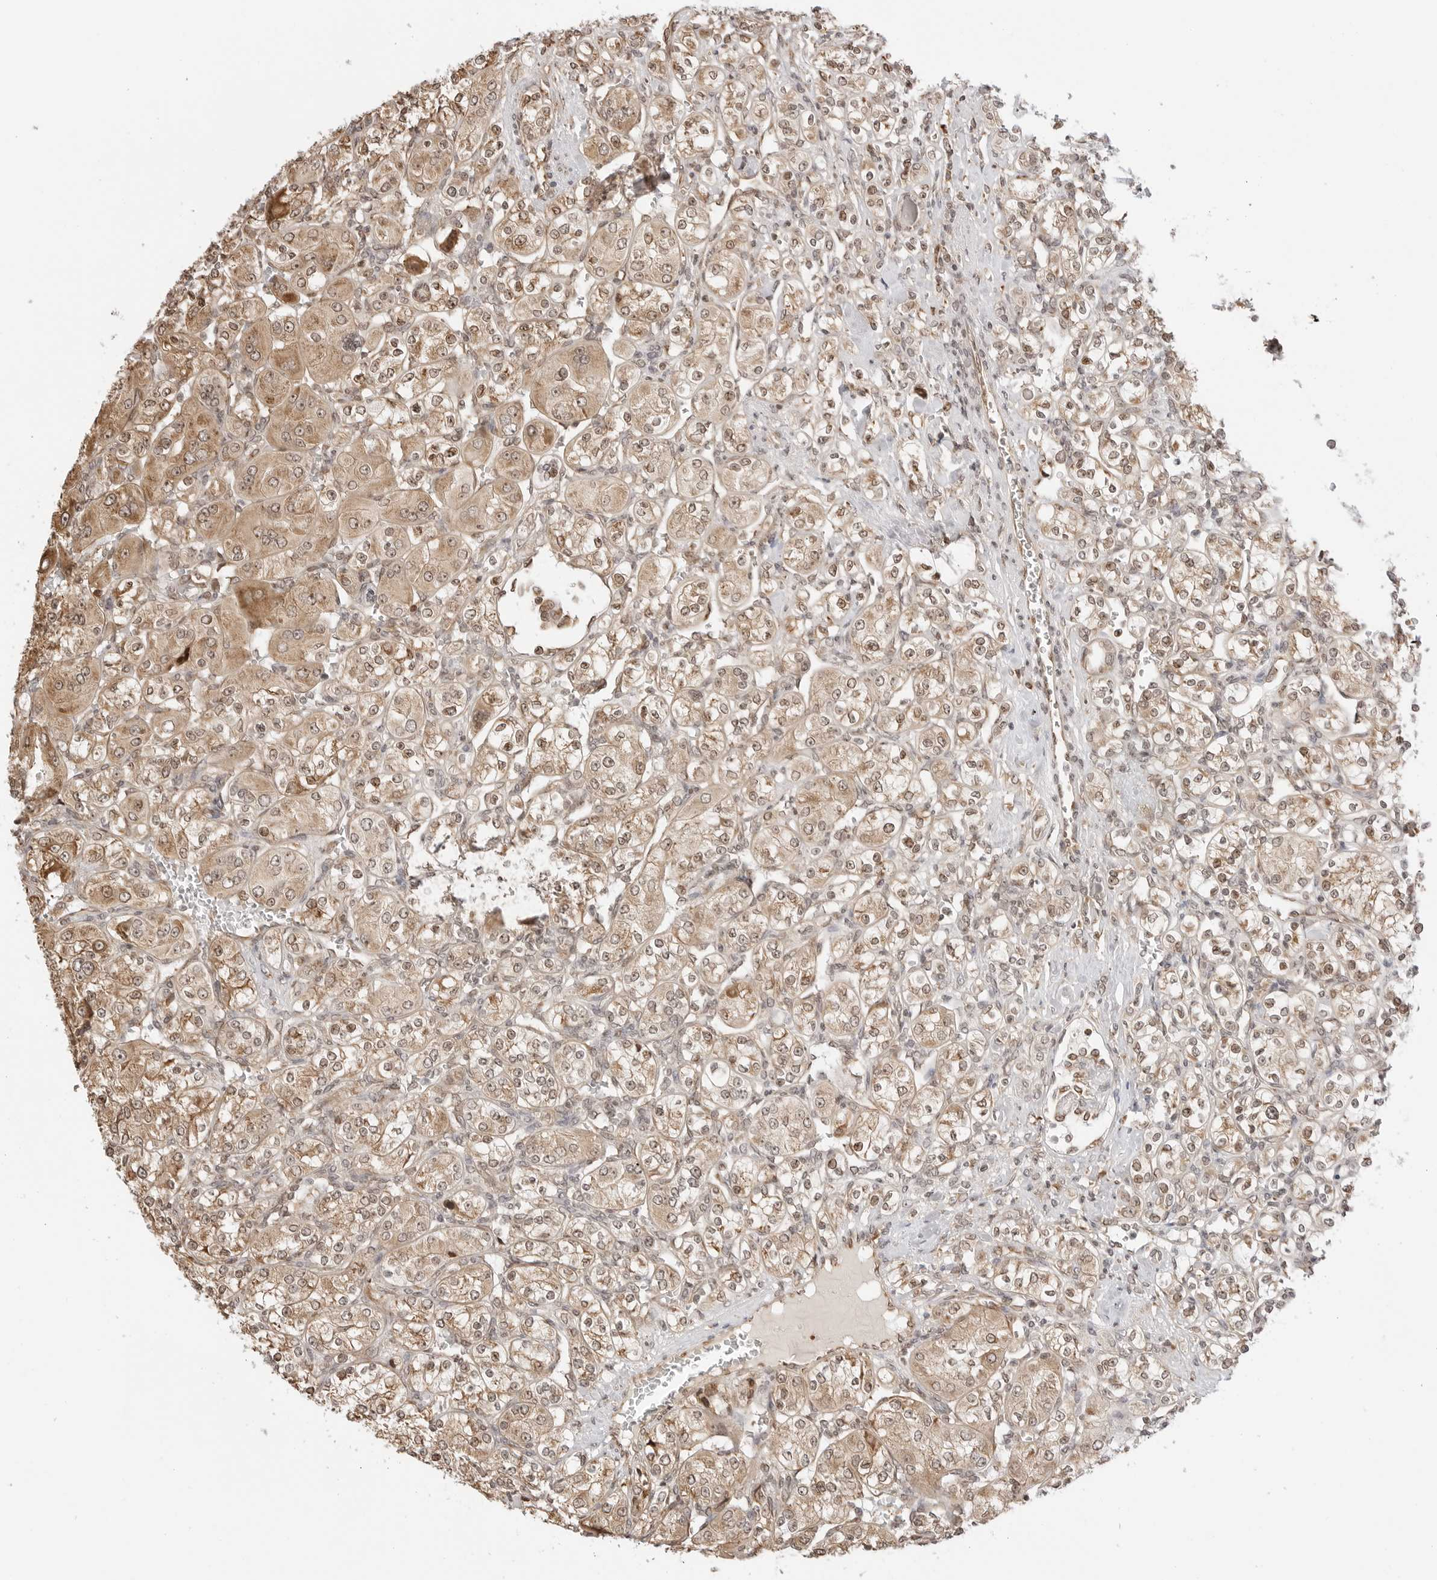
{"staining": {"intensity": "moderate", "quantity": ">75%", "location": "cytoplasmic/membranous,nuclear"}, "tissue": "renal cancer", "cell_type": "Tumor cells", "image_type": "cancer", "snomed": [{"axis": "morphology", "description": "Adenocarcinoma, NOS"}, {"axis": "topography", "description": "Kidney"}], "caption": "Renal cancer (adenocarcinoma) stained with immunohistochemistry reveals moderate cytoplasmic/membranous and nuclear positivity in approximately >75% of tumor cells.", "gene": "FKBP14", "patient": {"sex": "male", "age": 77}}